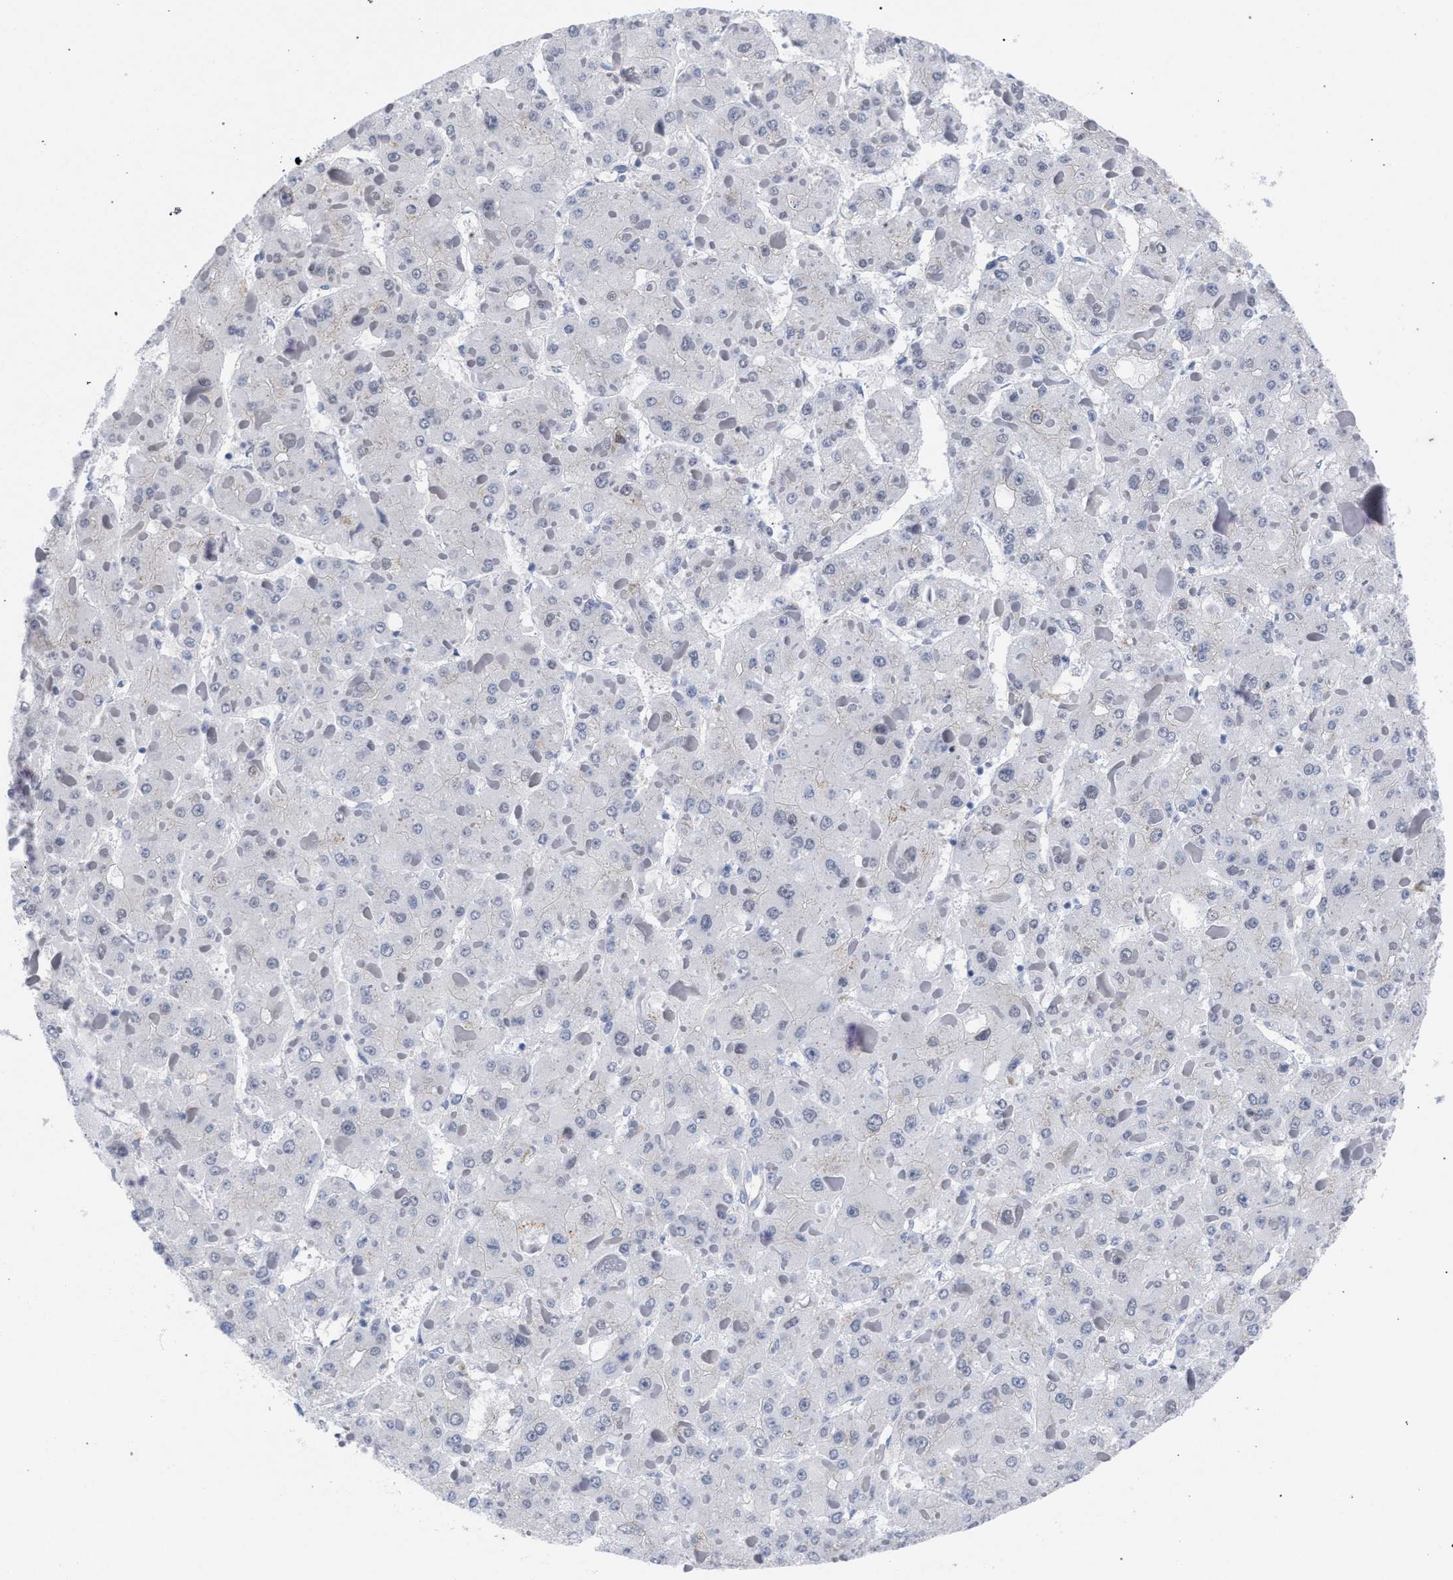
{"staining": {"intensity": "negative", "quantity": "none", "location": "none"}, "tissue": "liver cancer", "cell_type": "Tumor cells", "image_type": "cancer", "snomed": [{"axis": "morphology", "description": "Carcinoma, Hepatocellular, NOS"}, {"axis": "topography", "description": "Liver"}], "caption": "The immunohistochemistry micrograph has no significant positivity in tumor cells of liver cancer (hepatocellular carcinoma) tissue.", "gene": "GOLGA2", "patient": {"sex": "female", "age": 73}}